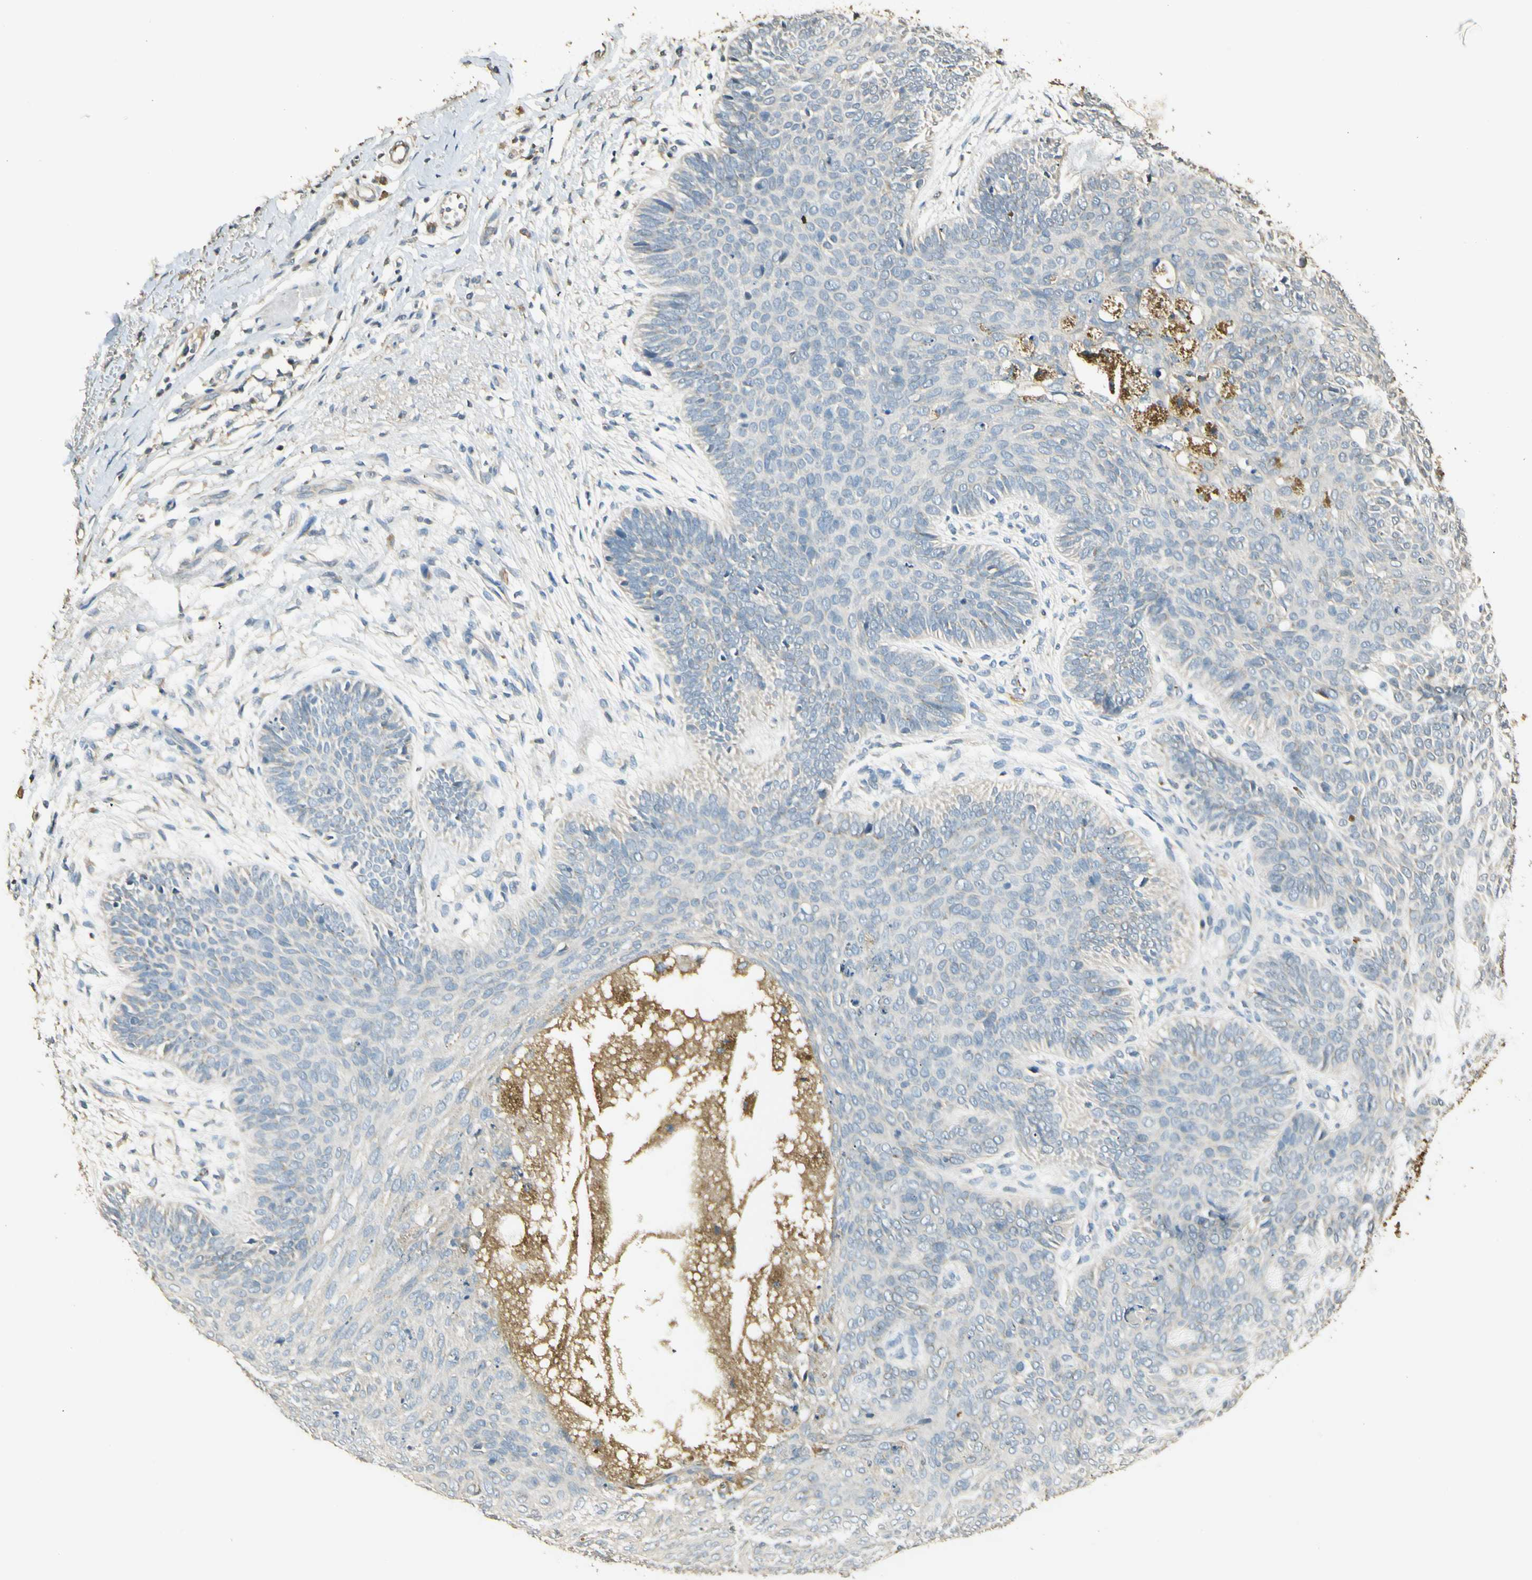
{"staining": {"intensity": "negative", "quantity": "none", "location": "none"}, "tissue": "skin cancer", "cell_type": "Tumor cells", "image_type": "cancer", "snomed": [{"axis": "morphology", "description": "Normal tissue, NOS"}, {"axis": "morphology", "description": "Basal cell carcinoma"}, {"axis": "topography", "description": "Skin"}], "caption": "Tumor cells are negative for brown protein staining in basal cell carcinoma (skin). Brightfield microscopy of IHC stained with DAB (brown) and hematoxylin (blue), captured at high magnification.", "gene": "UXS1", "patient": {"sex": "male", "age": 52}}